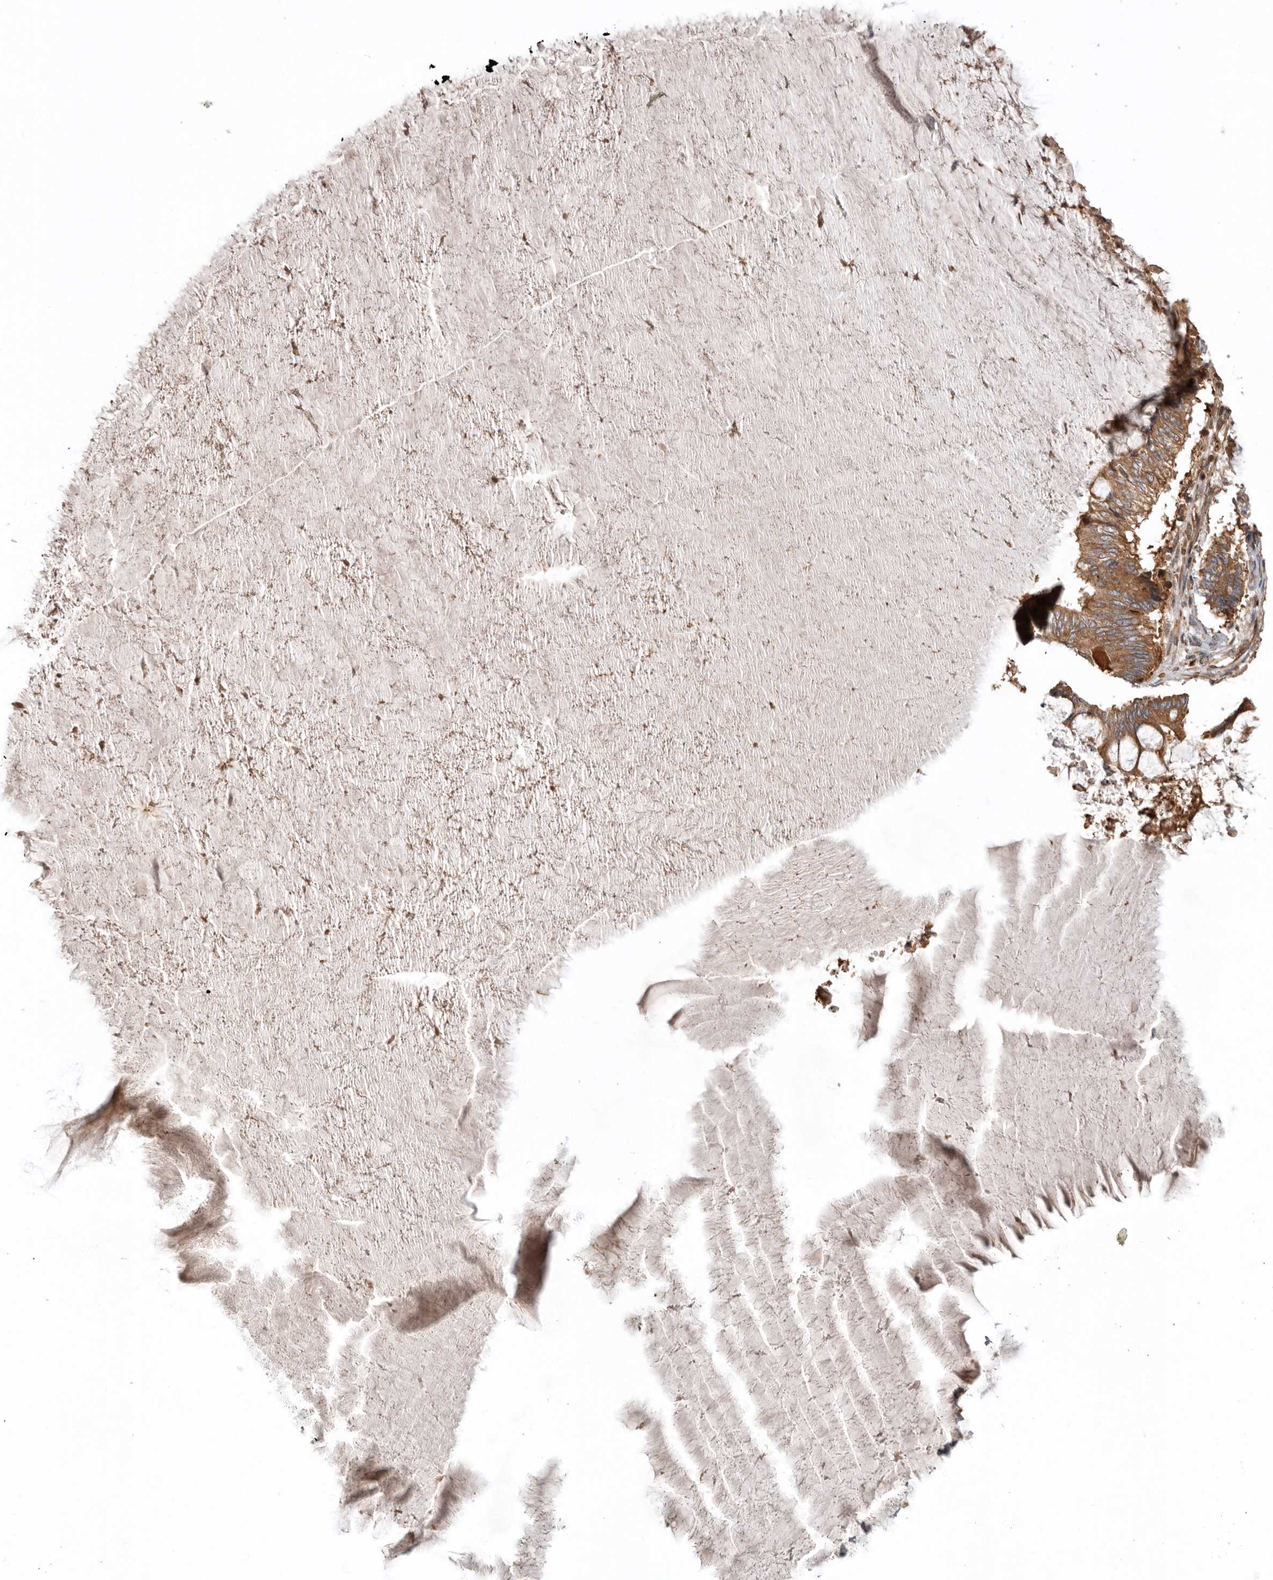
{"staining": {"intensity": "moderate", "quantity": ">75%", "location": "cytoplasmic/membranous"}, "tissue": "ovarian cancer", "cell_type": "Tumor cells", "image_type": "cancer", "snomed": [{"axis": "morphology", "description": "Cystadenocarcinoma, mucinous, NOS"}, {"axis": "topography", "description": "Ovary"}], "caption": "Human ovarian mucinous cystadenocarcinoma stained with a brown dye shows moderate cytoplasmic/membranous positive staining in about >75% of tumor cells.", "gene": "DHDDS", "patient": {"sex": "female", "age": 61}}